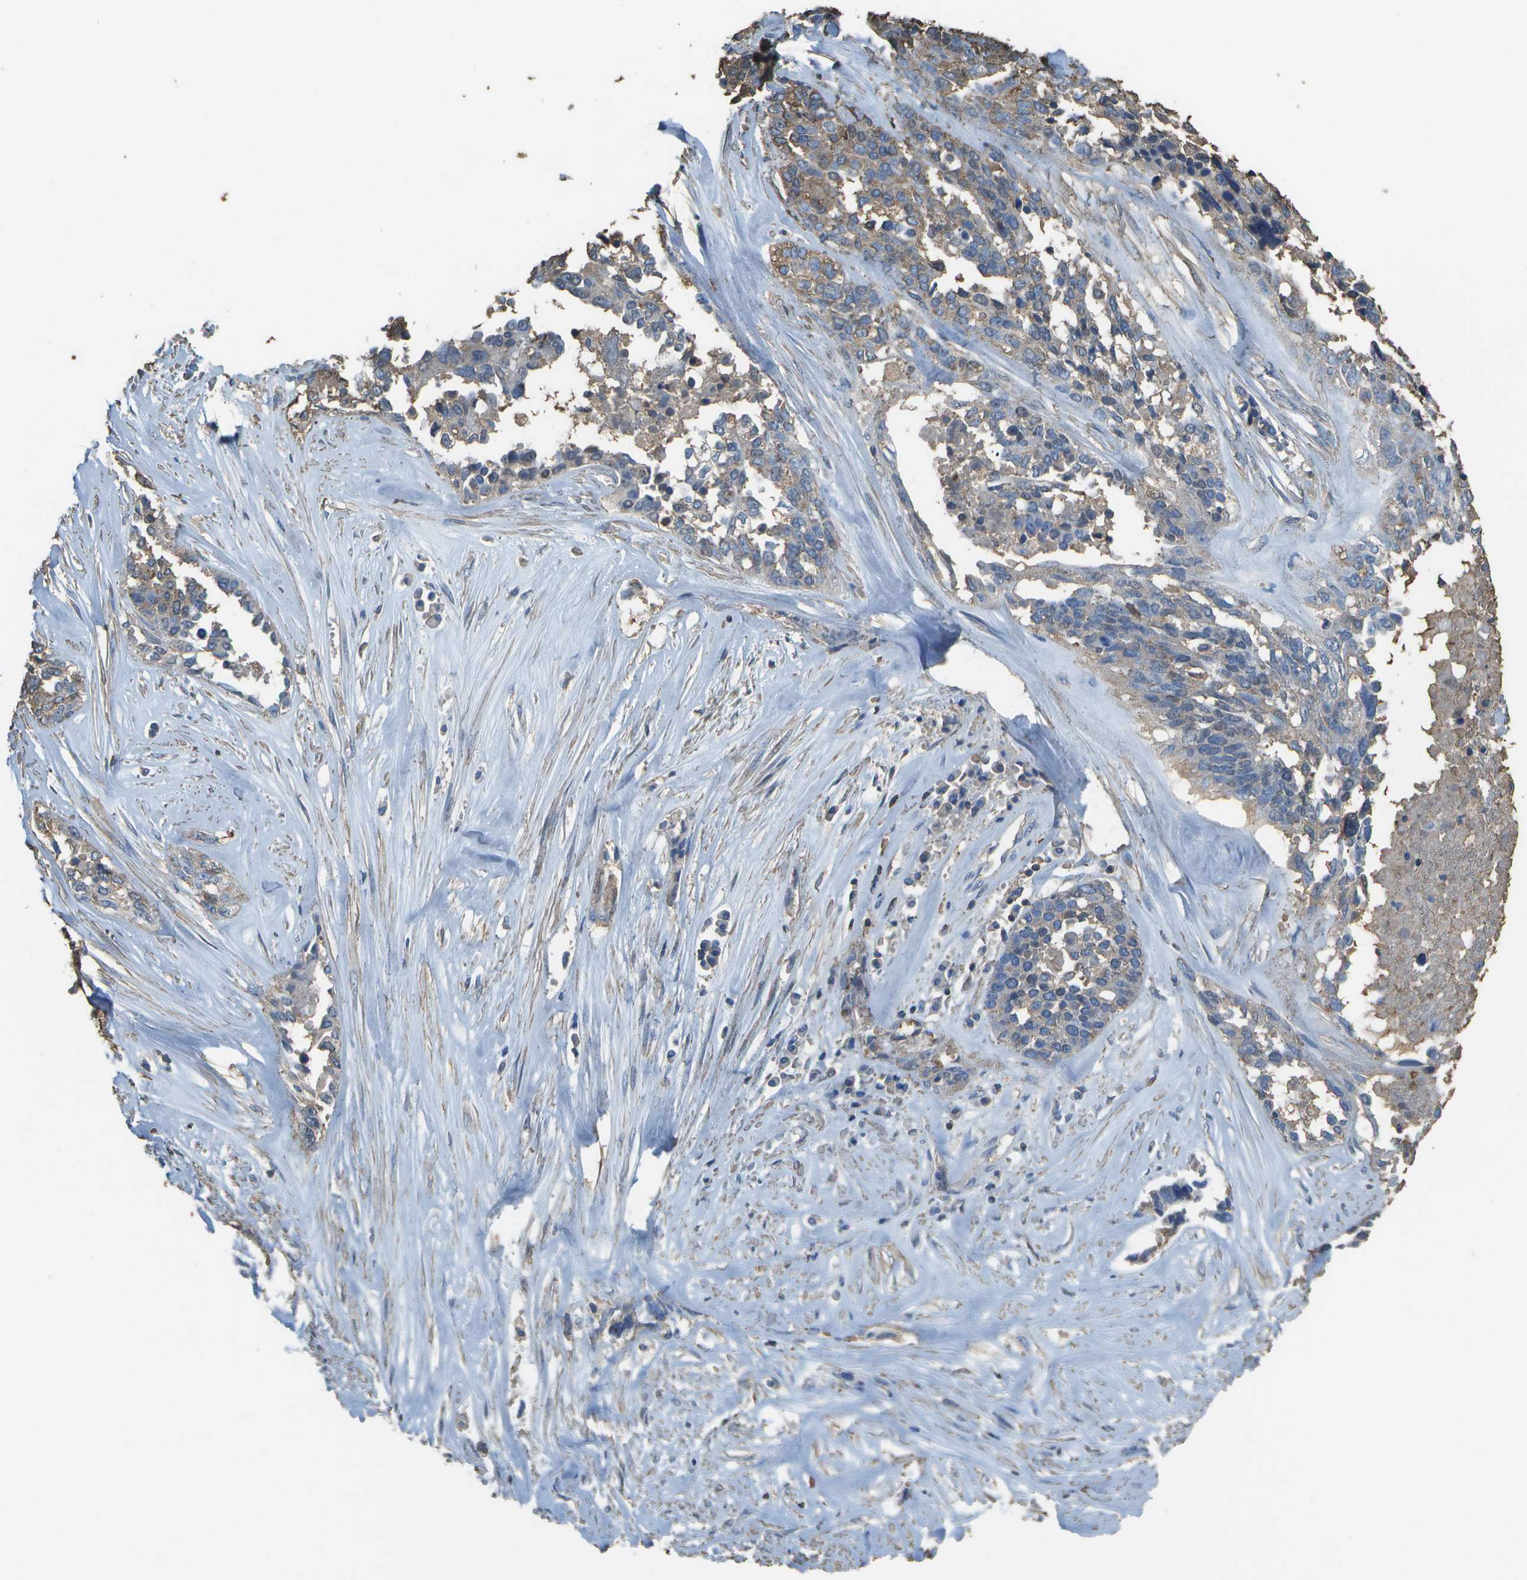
{"staining": {"intensity": "weak", "quantity": "25%-75%", "location": "cytoplasmic/membranous"}, "tissue": "ovarian cancer", "cell_type": "Tumor cells", "image_type": "cancer", "snomed": [{"axis": "morphology", "description": "Cystadenocarcinoma, serous, NOS"}, {"axis": "topography", "description": "Ovary"}], "caption": "An IHC image of neoplastic tissue is shown. Protein staining in brown highlights weak cytoplasmic/membranous positivity in serous cystadenocarcinoma (ovarian) within tumor cells. The protein is stained brown, and the nuclei are stained in blue (DAB IHC with brightfield microscopy, high magnification).", "gene": "CYP4F11", "patient": {"sex": "female", "age": 44}}